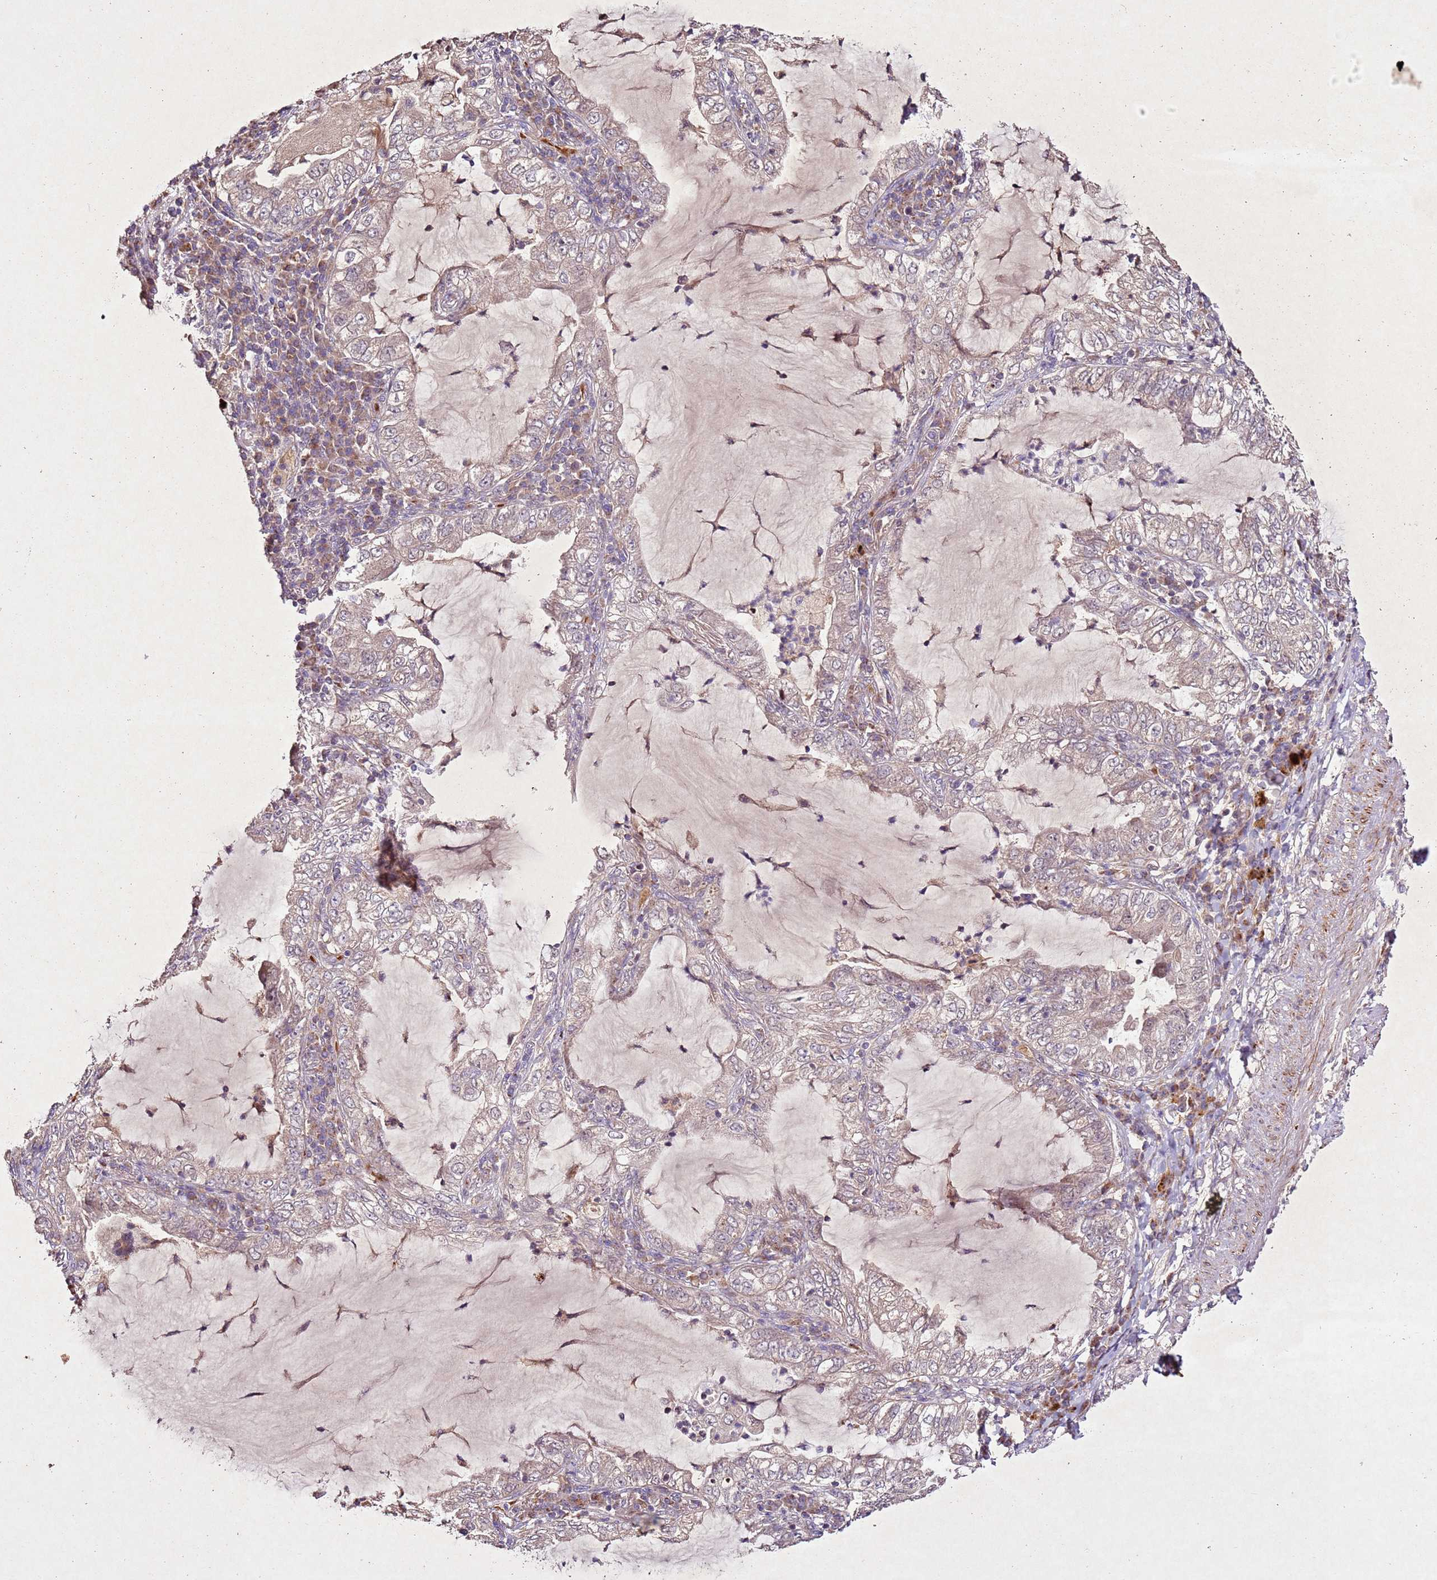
{"staining": {"intensity": "weak", "quantity": "<25%", "location": "cytoplasmic/membranous"}, "tissue": "lung cancer", "cell_type": "Tumor cells", "image_type": "cancer", "snomed": [{"axis": "morphology", "description": "Adenocarcinoma, NOS"}, {"axis": "topography", "description": "Lung"}], "caption": "An image of human lung adenocarcinoma is negative for staining in tumor cells.", "gene": "PTMA", "patient": {"sex": "female", "age": 73}}